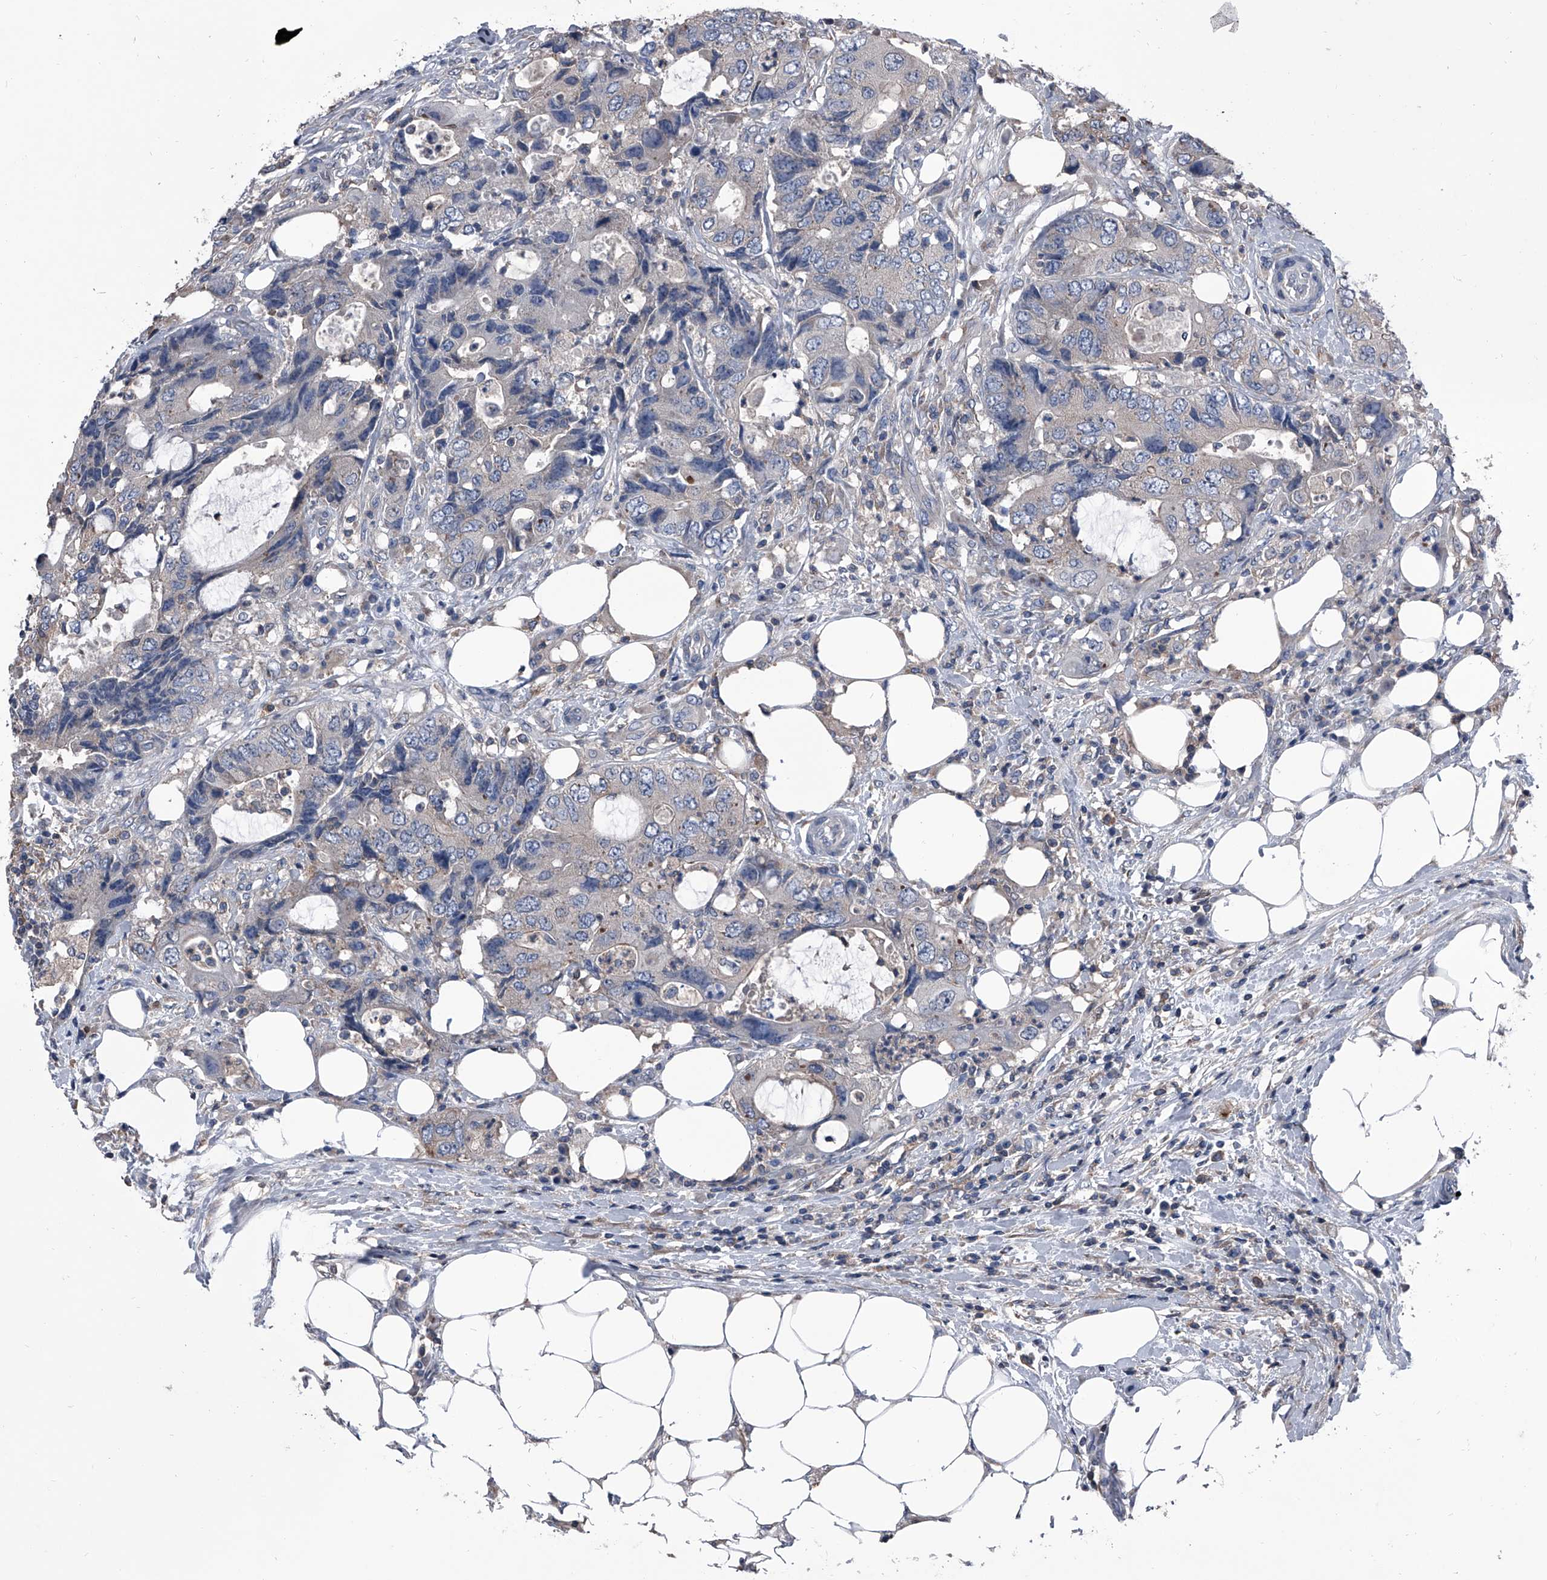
{"staining": {"intensity": "negative", "quantity": "none", "location": "none"}, "tissue": "colorectal cancer", "cell_type": "Tumor cells", "image_type": "cancer", "snomed": [{"axis": "morphology", "description": "Adenocarcinoma, NOS"}, {"axis": "topography", "description": "Colon"}], "caption": "DAB (3,3'-diaminobenzidine) immunohistochemical staining of colorectal adenocarcinoma displays no significant expression in tumor cells. The staining was performed using DAB to visualize the protein expression in brown, while the nuclei were stained in blue with hematoxylin (Magnification: 20x).", "gene": "PIP5K1A", "patient": {"sex": "male", "age": 71}}